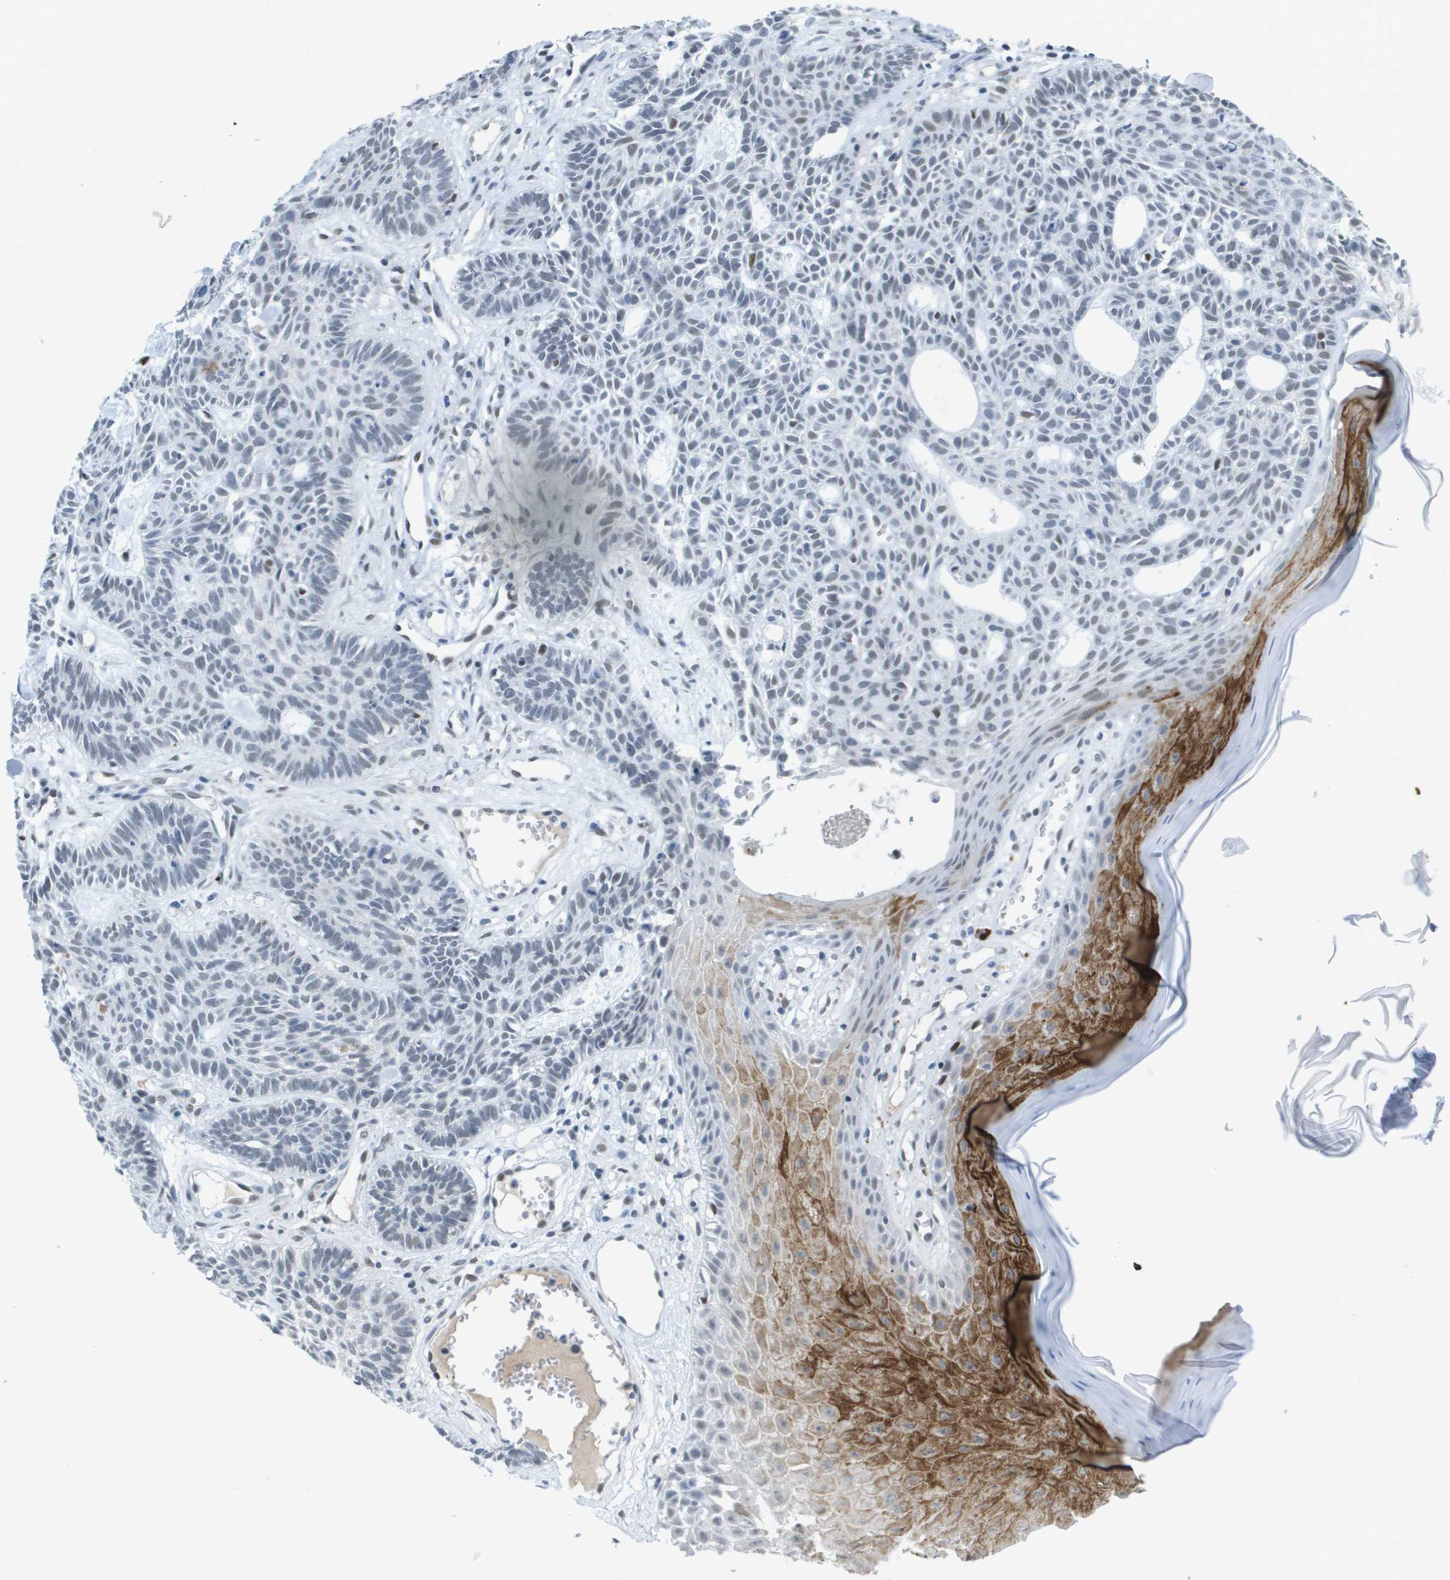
{"staining": {"intensity": "negative", "quantity": "none", "location": "none"}, "tissue": "skin cancer", "cell_type": "Tumor cells", "image_type": "cancer", "snomed": [{"axis": "morphology", "description": "Basal cell carcinoma"}, {"axis": "topography", "description": "Skin"}], "caption": "There is no significant expression in tumor cells of skin cancer (basal cell carcinoma).", "gene": "TP53RK", "patient": {"sex": "male", "age": 67}}